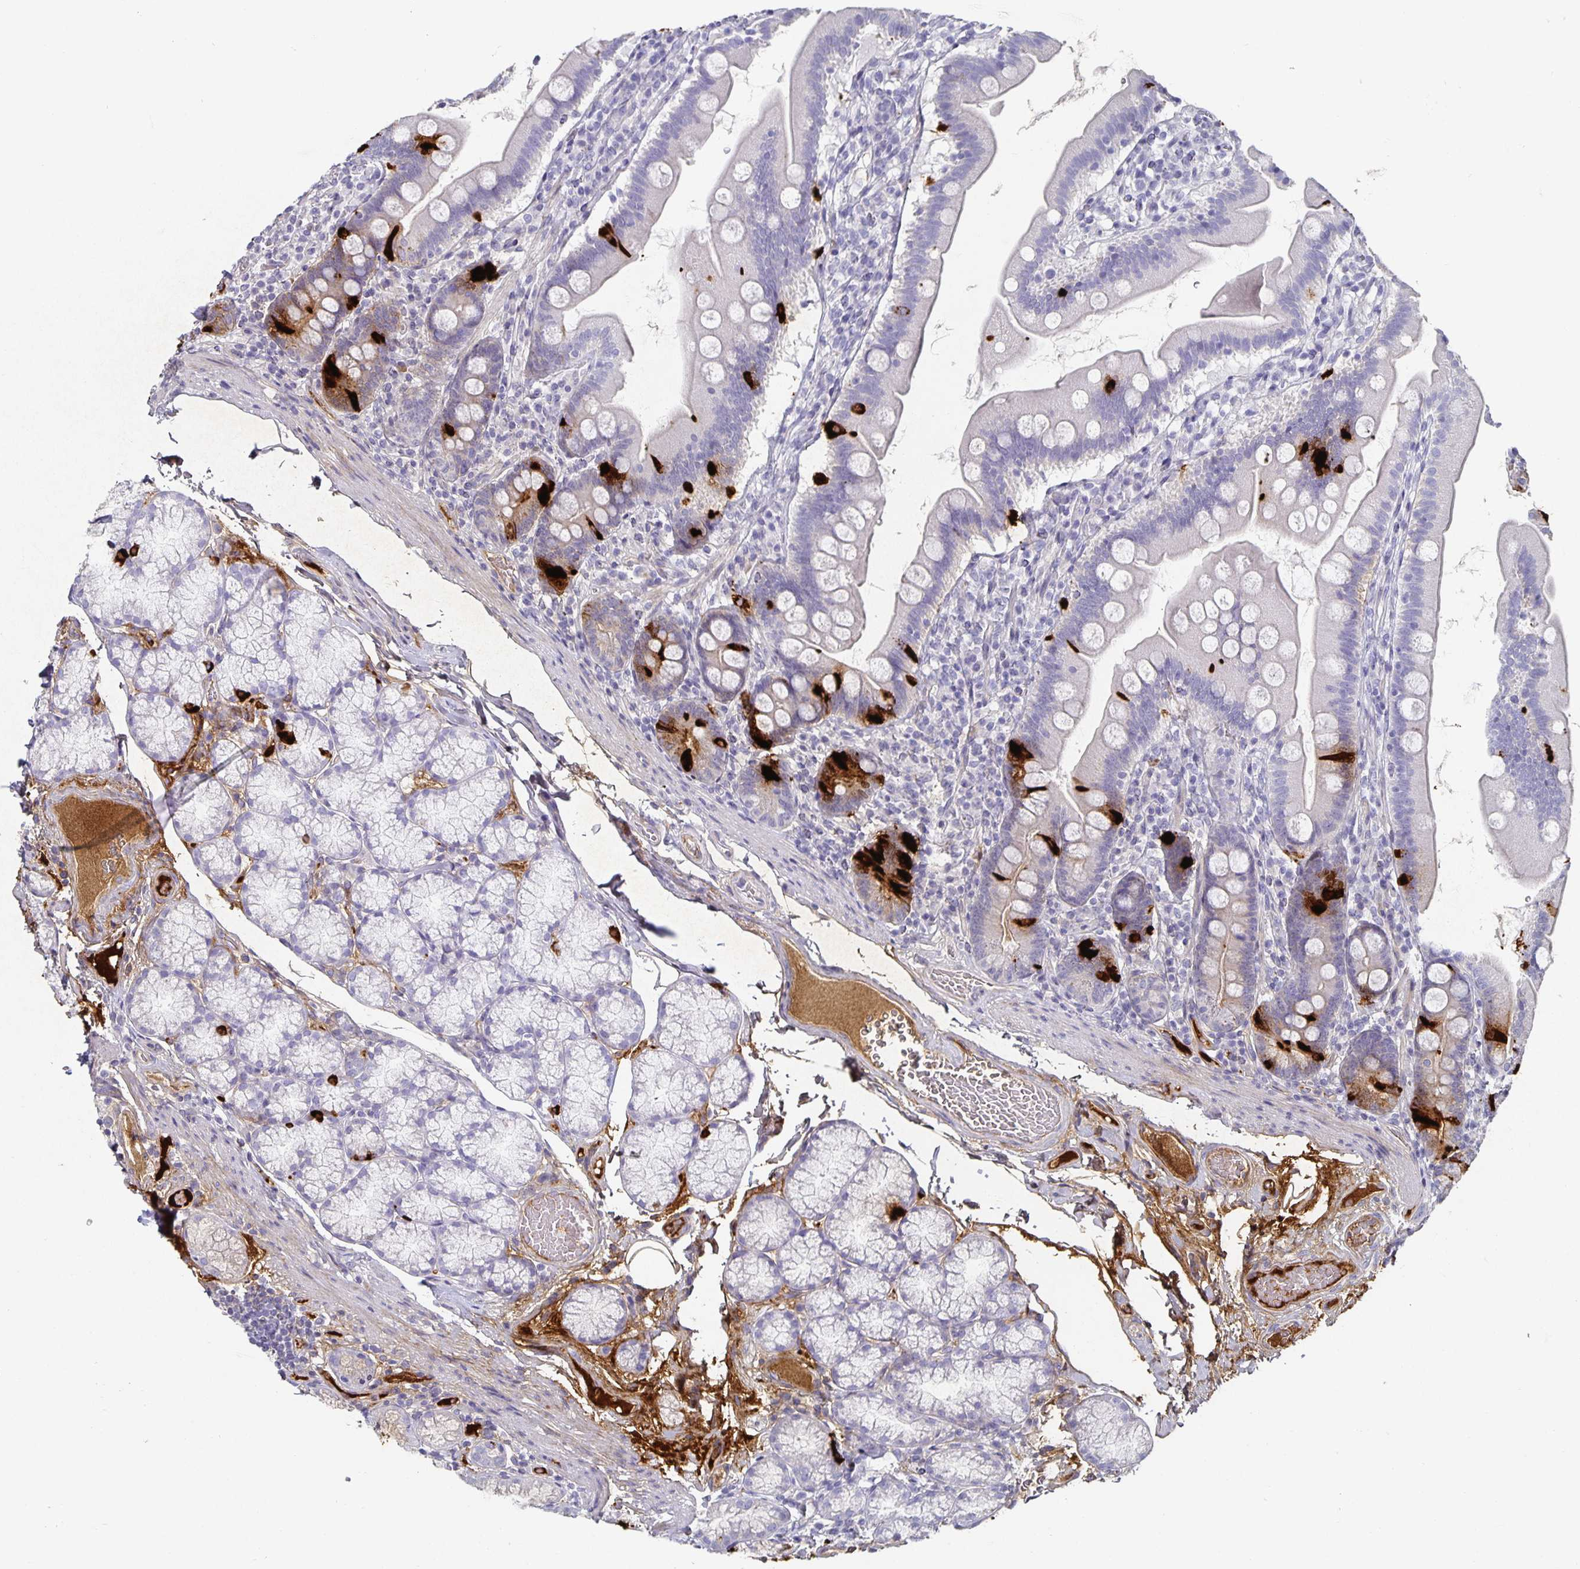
{"staining": {"intensity": "strong", "quantity": "<25%", "location": "cytoplasmic/membranous"}, "tissue": "duodenum", "cell_type": "Glandular cells", "image_type": "normal", "snomed": [{"axis": "morphology", "description": "Normal tissue, NOS"}, {"axis": "topography", "description": "Duodenum"}], "caption": "Immunohistochemistry of normal human duodenum shows medium levels of strong cytoplasmic/membranous positivity in approximately <25% of glandular cells.", "gene": "CHGA", "patient": {"sex": "female", "age": 67}}